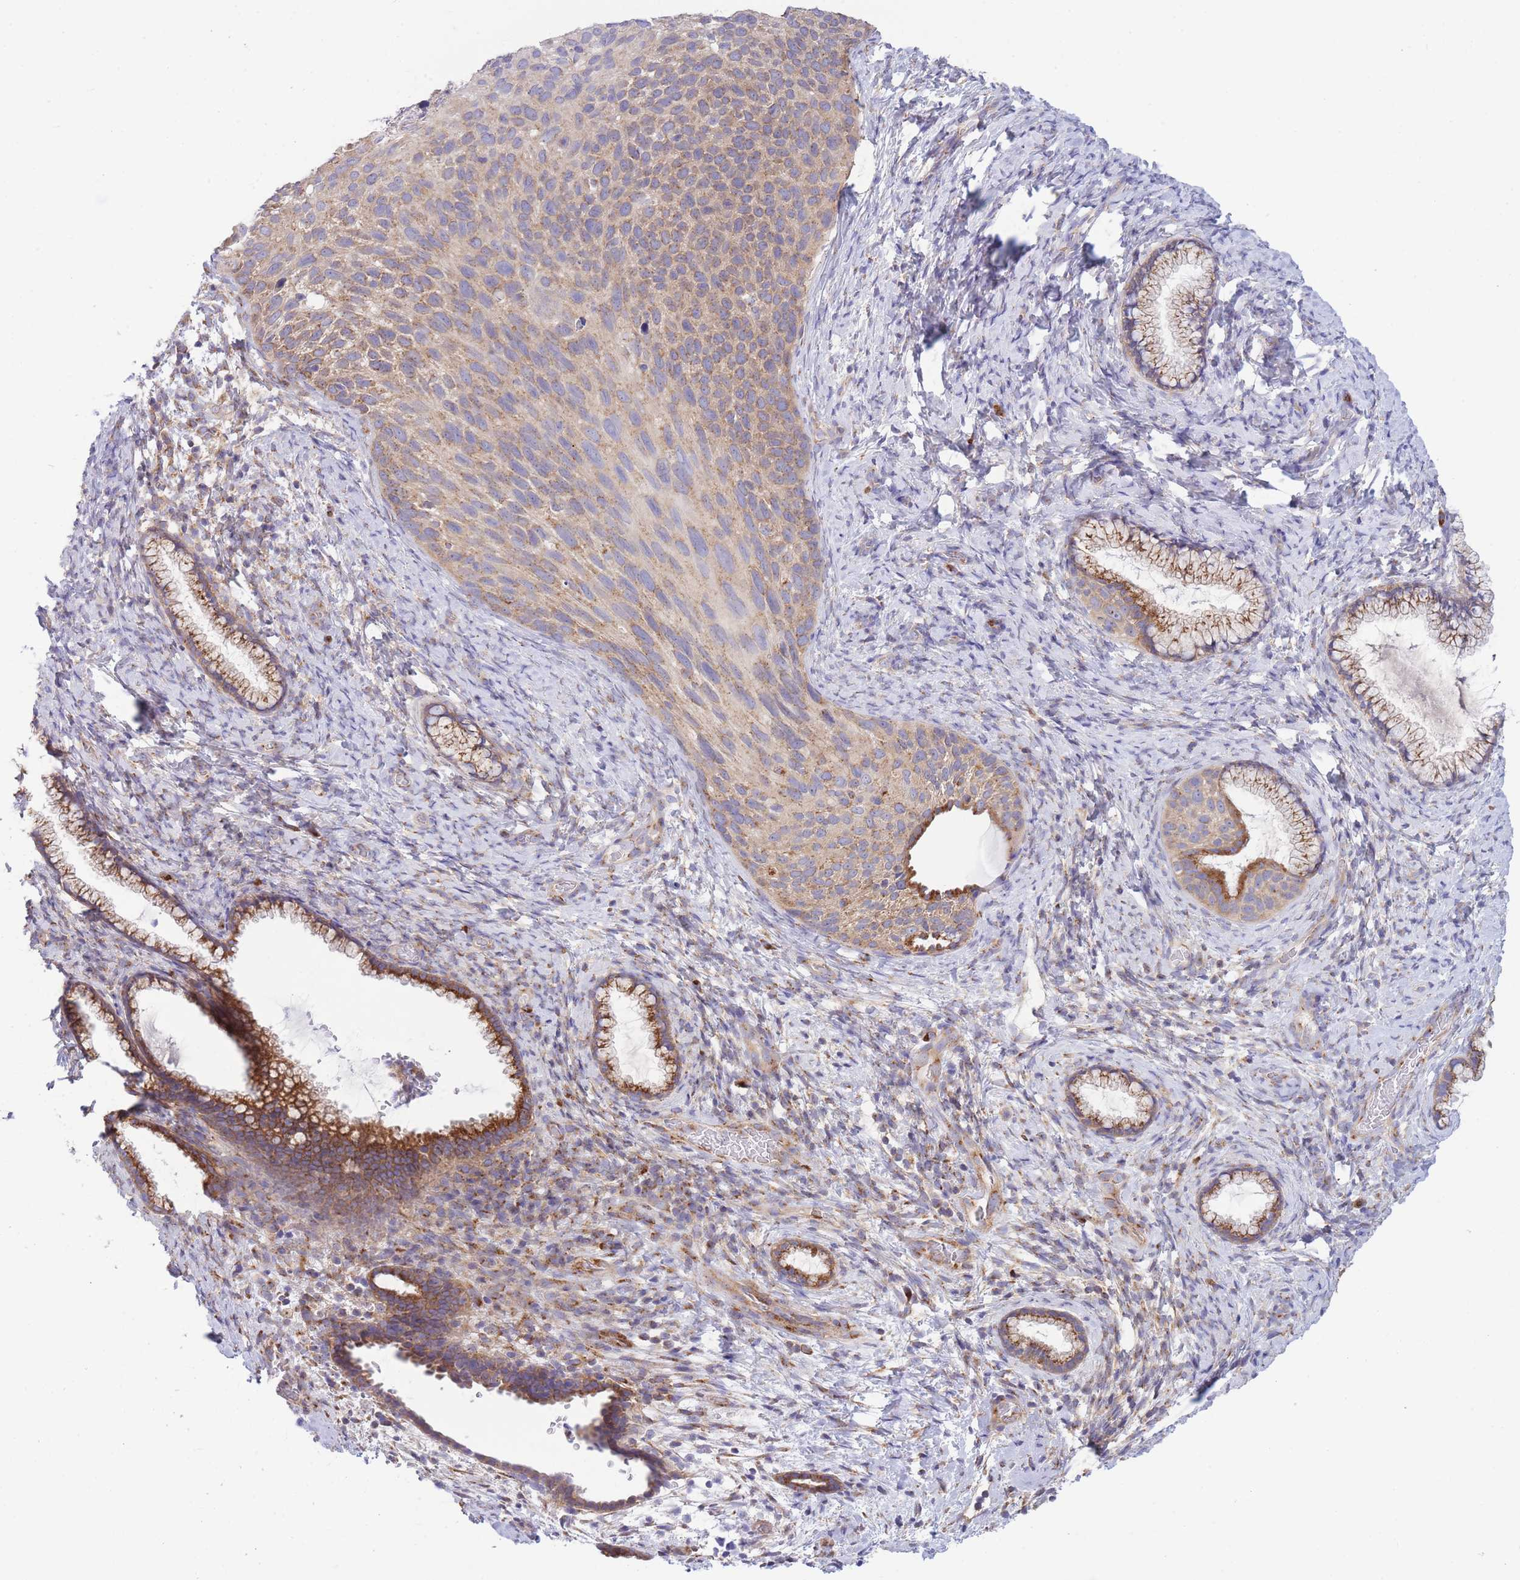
{"staining": {"intensity": "moderate", "quantity": "25%-75%", "location": "cytoplasmic/membranous"}, "tissue": "cervical cancer", "cell_type": "Tumor cells", "image_type": "cancer", "snomed": [{"axis": "morphology", "description": "Squamous cell carcinoma, NOS"}, {"axis": "topography", "description": "Cervix"}], "caption": "The image shows staining of cervical squamous cell carcinoma, revealing moderate cytoplasmic/membranous protein staining (brown color) within tumor cells. The protein of interest is stained brown, and the nuclei are stained in blue (DAB IHC with brightfield microscopy, high magnification).", "gene": "COPG2", "patient": {"sex": "female", "age": 80}}